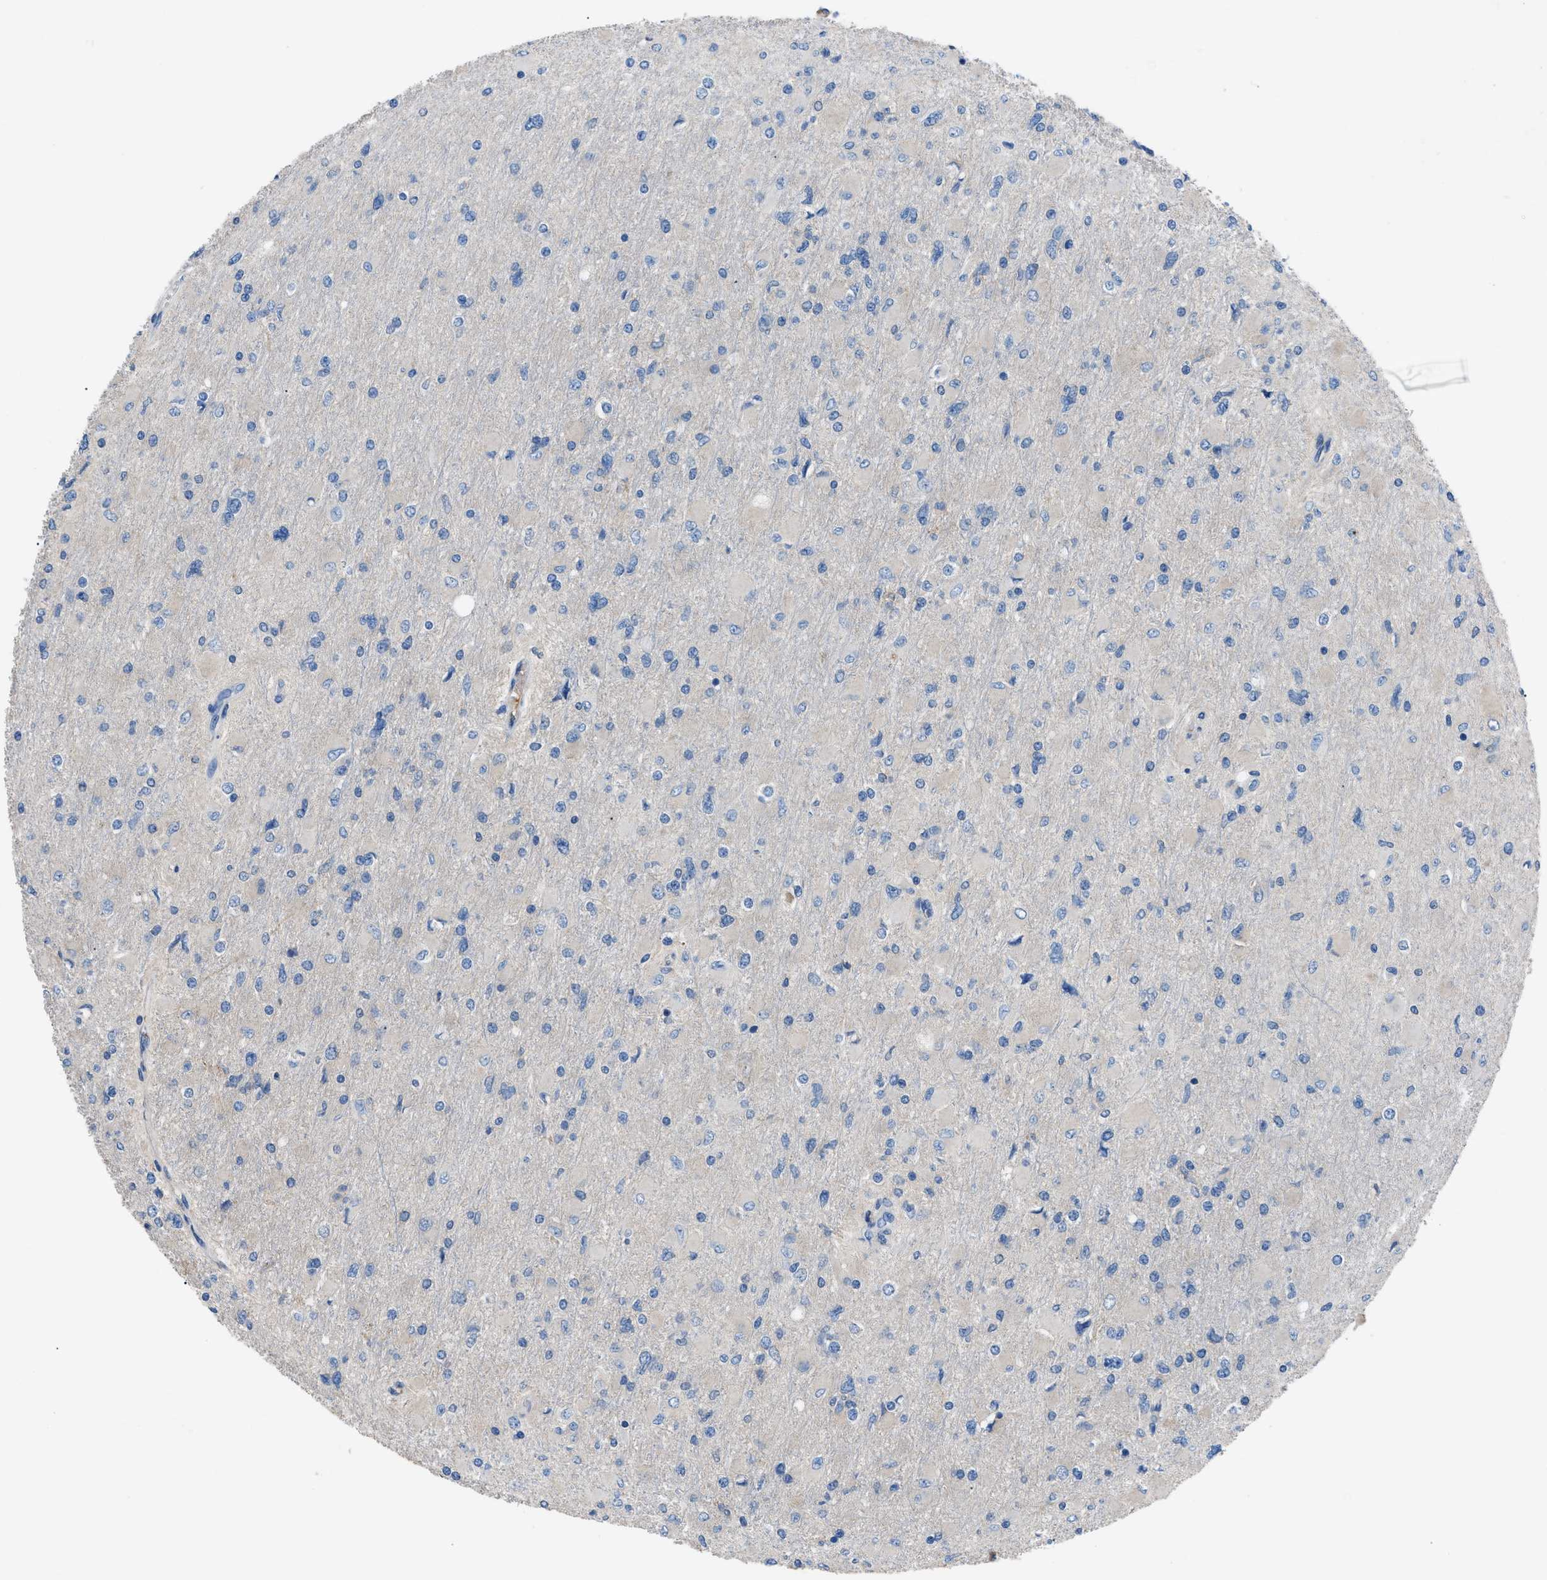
{"staining": {"intensity": "negative", "quantity": "none", "location": "none"}, "tissue": "glioma", "cell_type": "Tumor cells", "image_type": "cancer", "snomed": [{"axis": "morphology", "description": "Glioma, malignant, High grade"}, {"axis": "topography", "description": "Cerebral cortex"}], "caption": "High power microscopy photomicrograph of an immunohistochemistry (IHC) histopathology image of glioma, revealing no significant positivity in tumor cells. The staining is performed using DAB brown chromogen with nuclei counter-stained in using hematoxylin.", "gene": "SGCZ", "patient": {"sex": "female", "age": 36}}